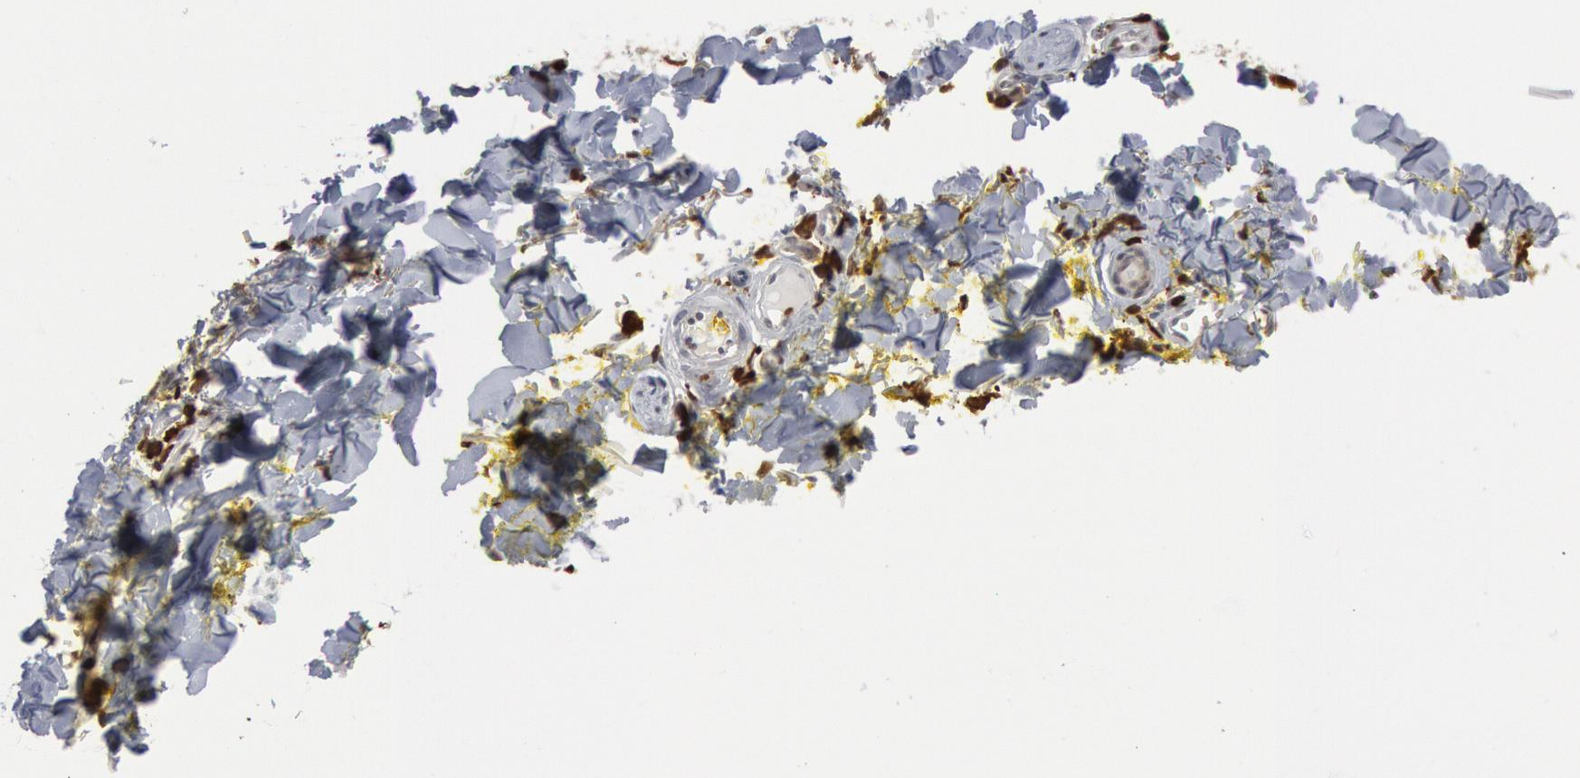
{"staining": {"intensity": "weak", "quantity": "<25%", "location": "cytoplasmic/membranous,nuclear"}, "tissue": "melanoma", "cell_type": "Tumor cells", "image_type": "cancer", "snomed": [{"axis": "morphology", "description": "Malignant melanoma, NOS"}, {"axis": "topography", "description": "Skin"}], "caption": "Human melanoma stained for a protein using immunohistochemistry demonstrates no positivity in tumor cells.", "gene": "PTPN6", "patient": {"sex": "female", "age": 52}}